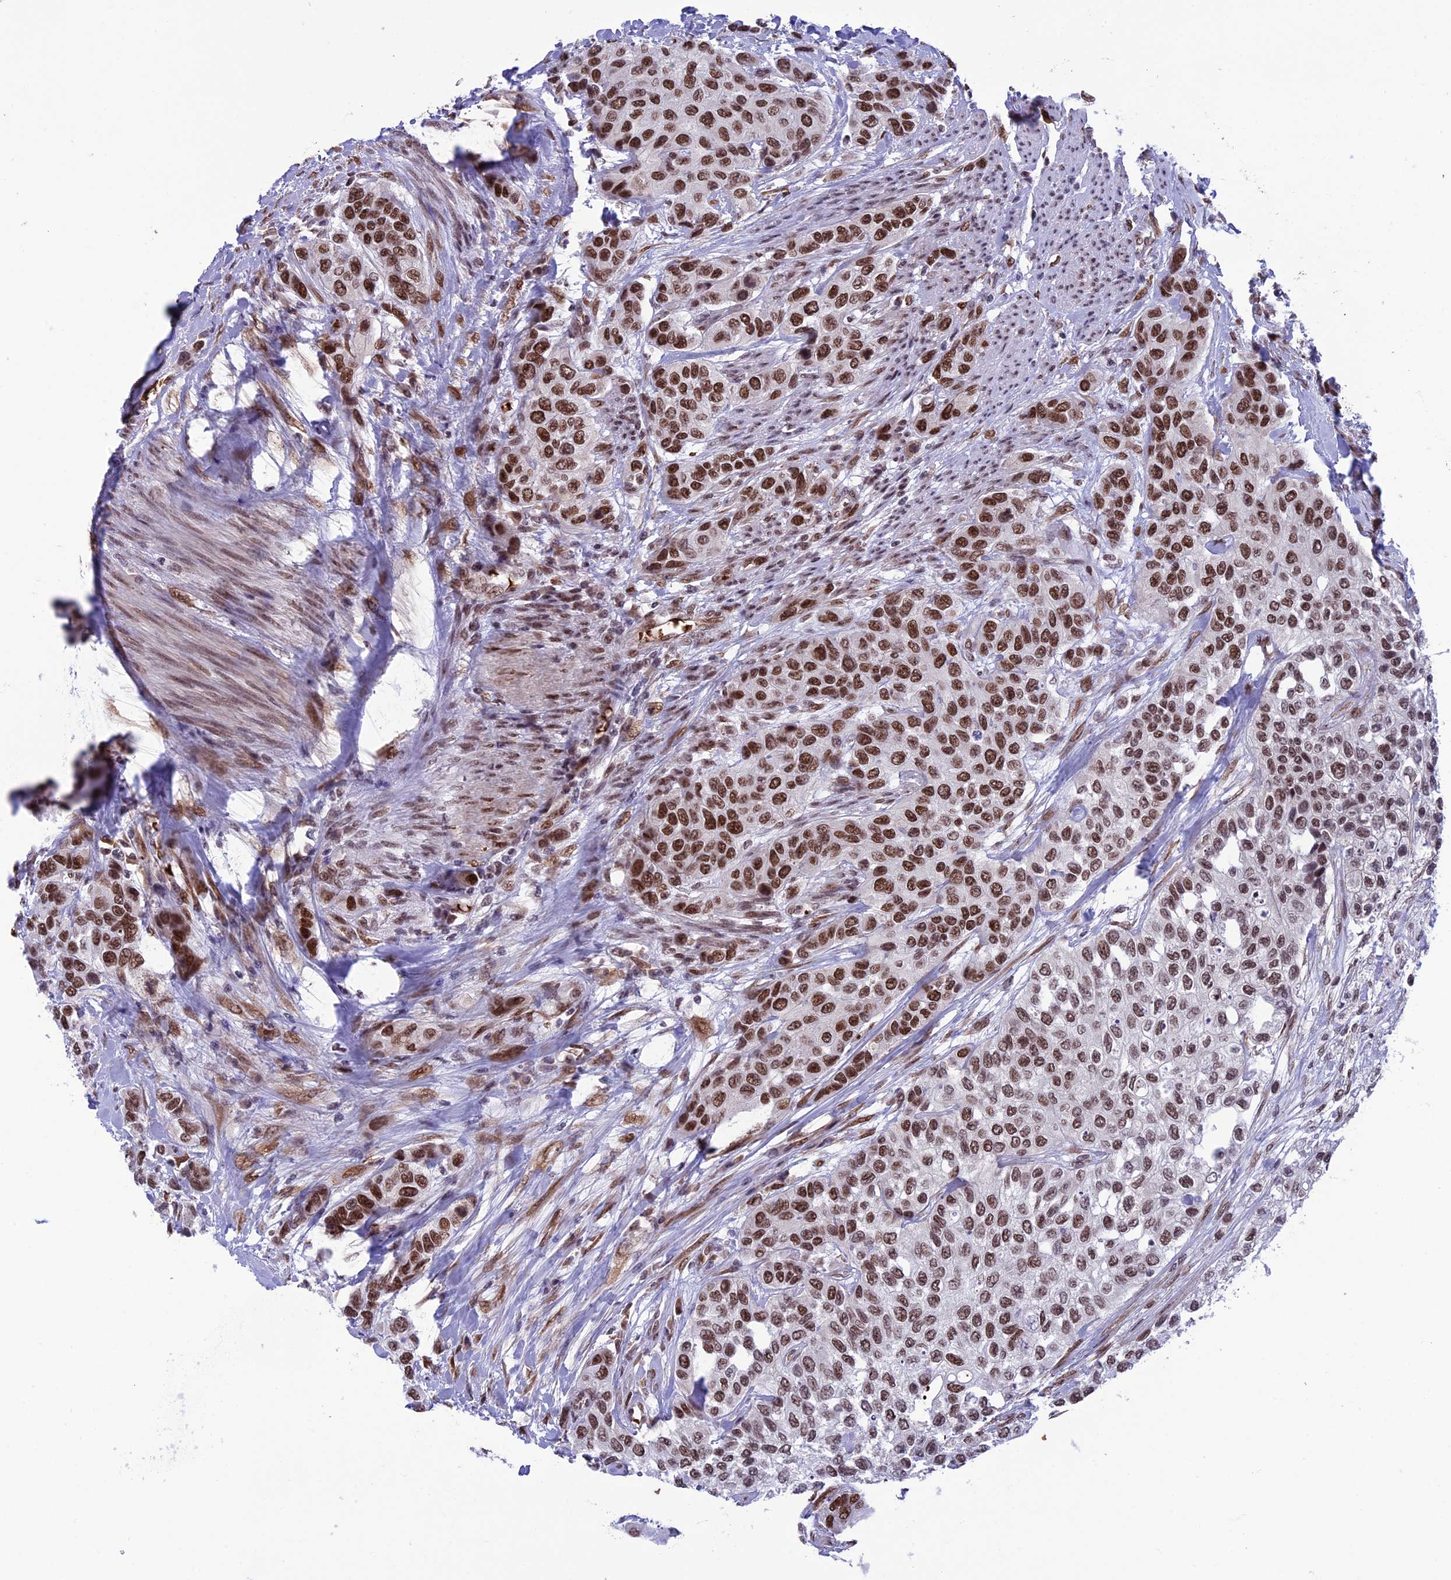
{"staining": {"intensity": "strong", "quantity": ">75%", "location": "nuclear"}, "tissue": "urothelial cancer", "cell_type": "Tumor cells", "image_type": "cancer", "snomed": [{"axis": "morphology", "description": "Normal tissue, NOS"}, {"axis": "morphology", "description": "Urothelial carcinoma, High grade"}, {"axis": "topography", "description": "Vascular tissue"}, {"axis": "topography", "description": "Urinary bladder"}], "caption": "Urothelial cancer stained with DAB (3,3'-diaminobenzidine) immunohistochemistry displays high levels of strong nuclear expression in about >75% of tumor cells. The staining is performed using DAB brown chromogen to label protein expression. The nuclei are counter-stained blue using hematoxylin.", "gene": "MPHOSPH8", "patient": {"sex": "female", "age": 56}}